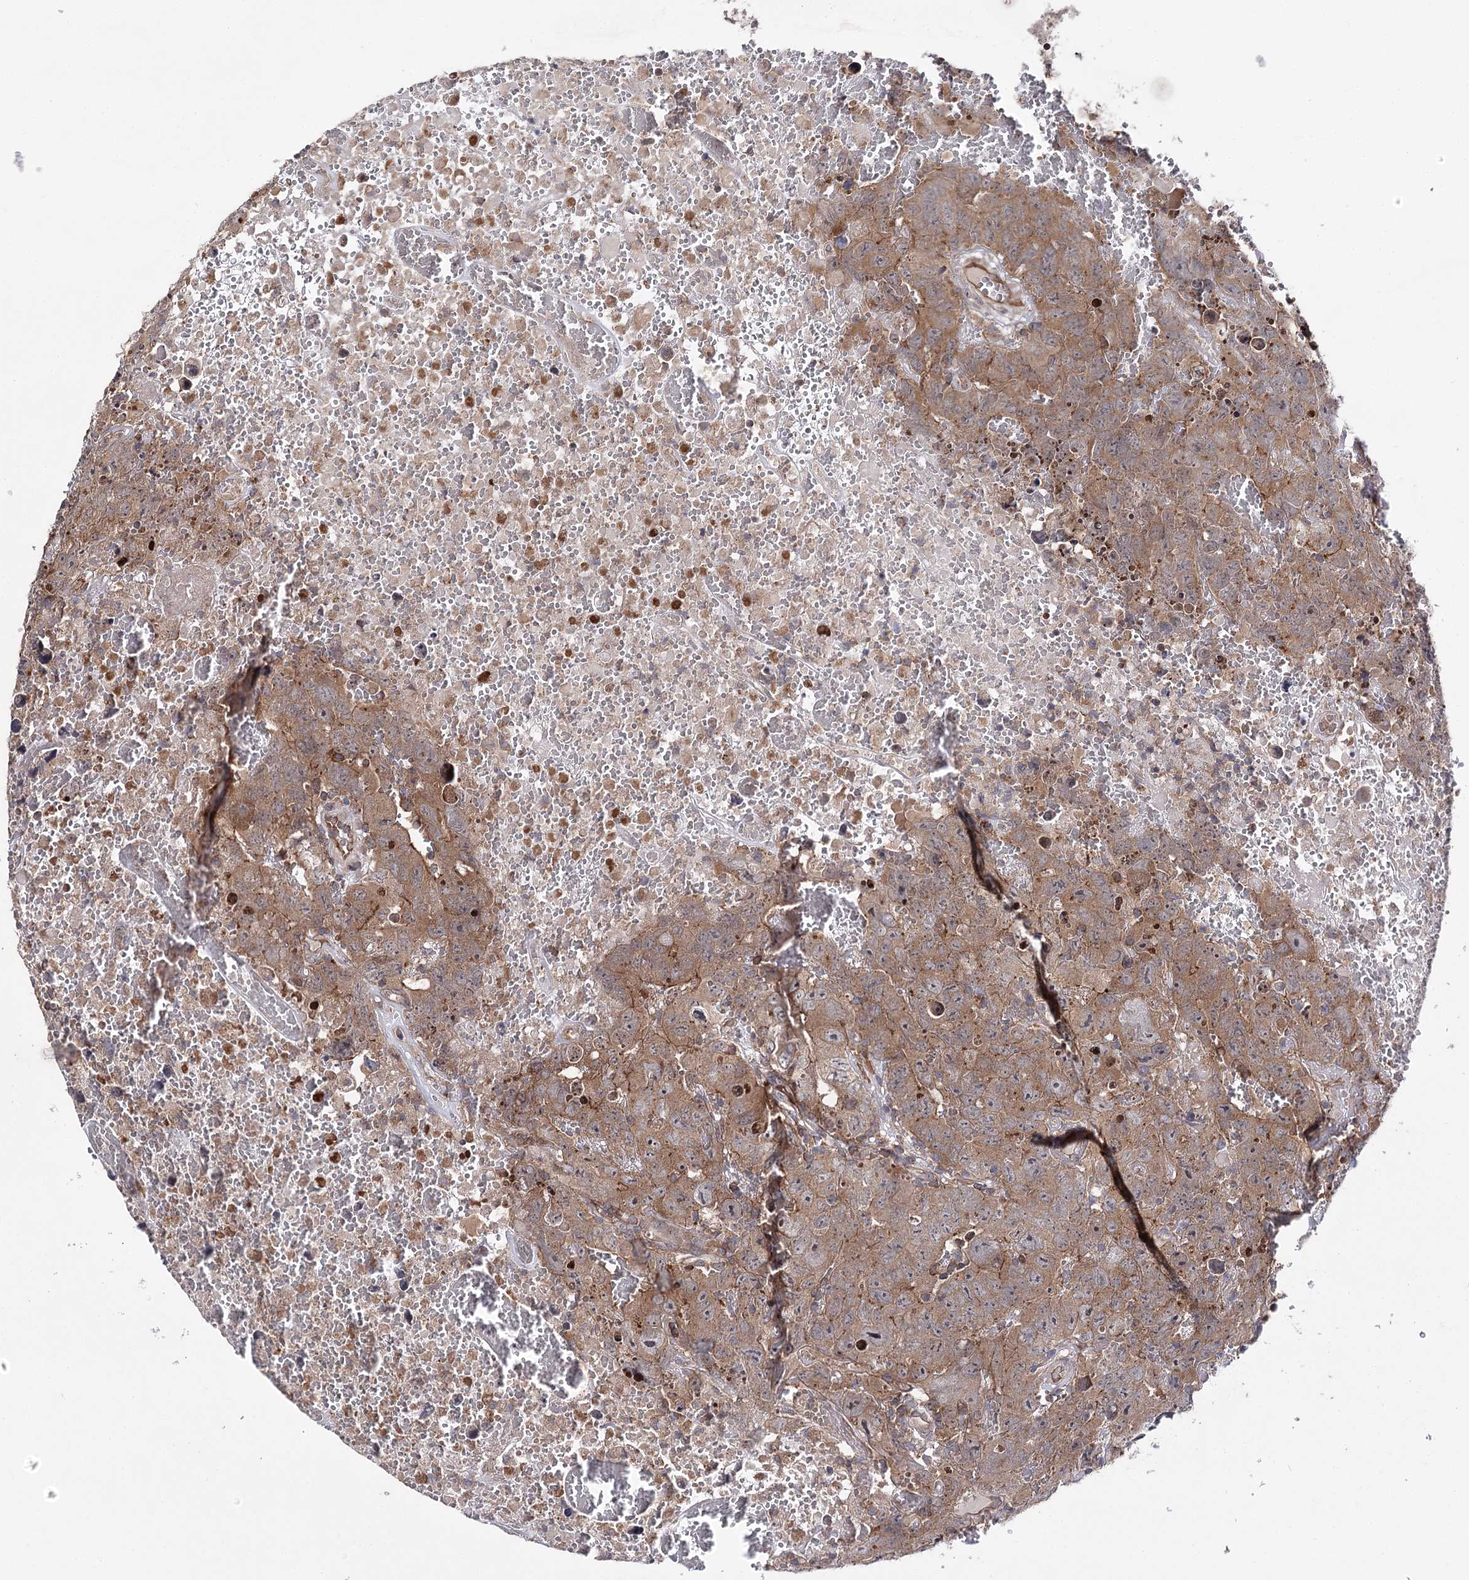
{"staining": {"intensity": "moderate", "quantity": ">75%", "location": "cytoplasmic/membranous"}, "tissue": "testis cancer", "cell_type": "Tumor cells", "image_type": "cancer", "snomed": [{"axis": "morphology", "description": "Carcinoma, Embryonal, NOS"}, {"axis": "topography", "description": "Testis"}], "caption": "Immunohistochemistry (IHC) staining of embryonal carcinoma (testis), which shows medium levels of moderate cytoplasmic/membranous expression in approximately >75% of tumor cells indicating moderate cytoplasmic/membranous protein staining. The staining was performed using DAB (brown) for protein detection and nuclei were counterstained in hematoxylin (blue).", "gene": "BCR", "patient": {"sex": "male", "age": 45}}